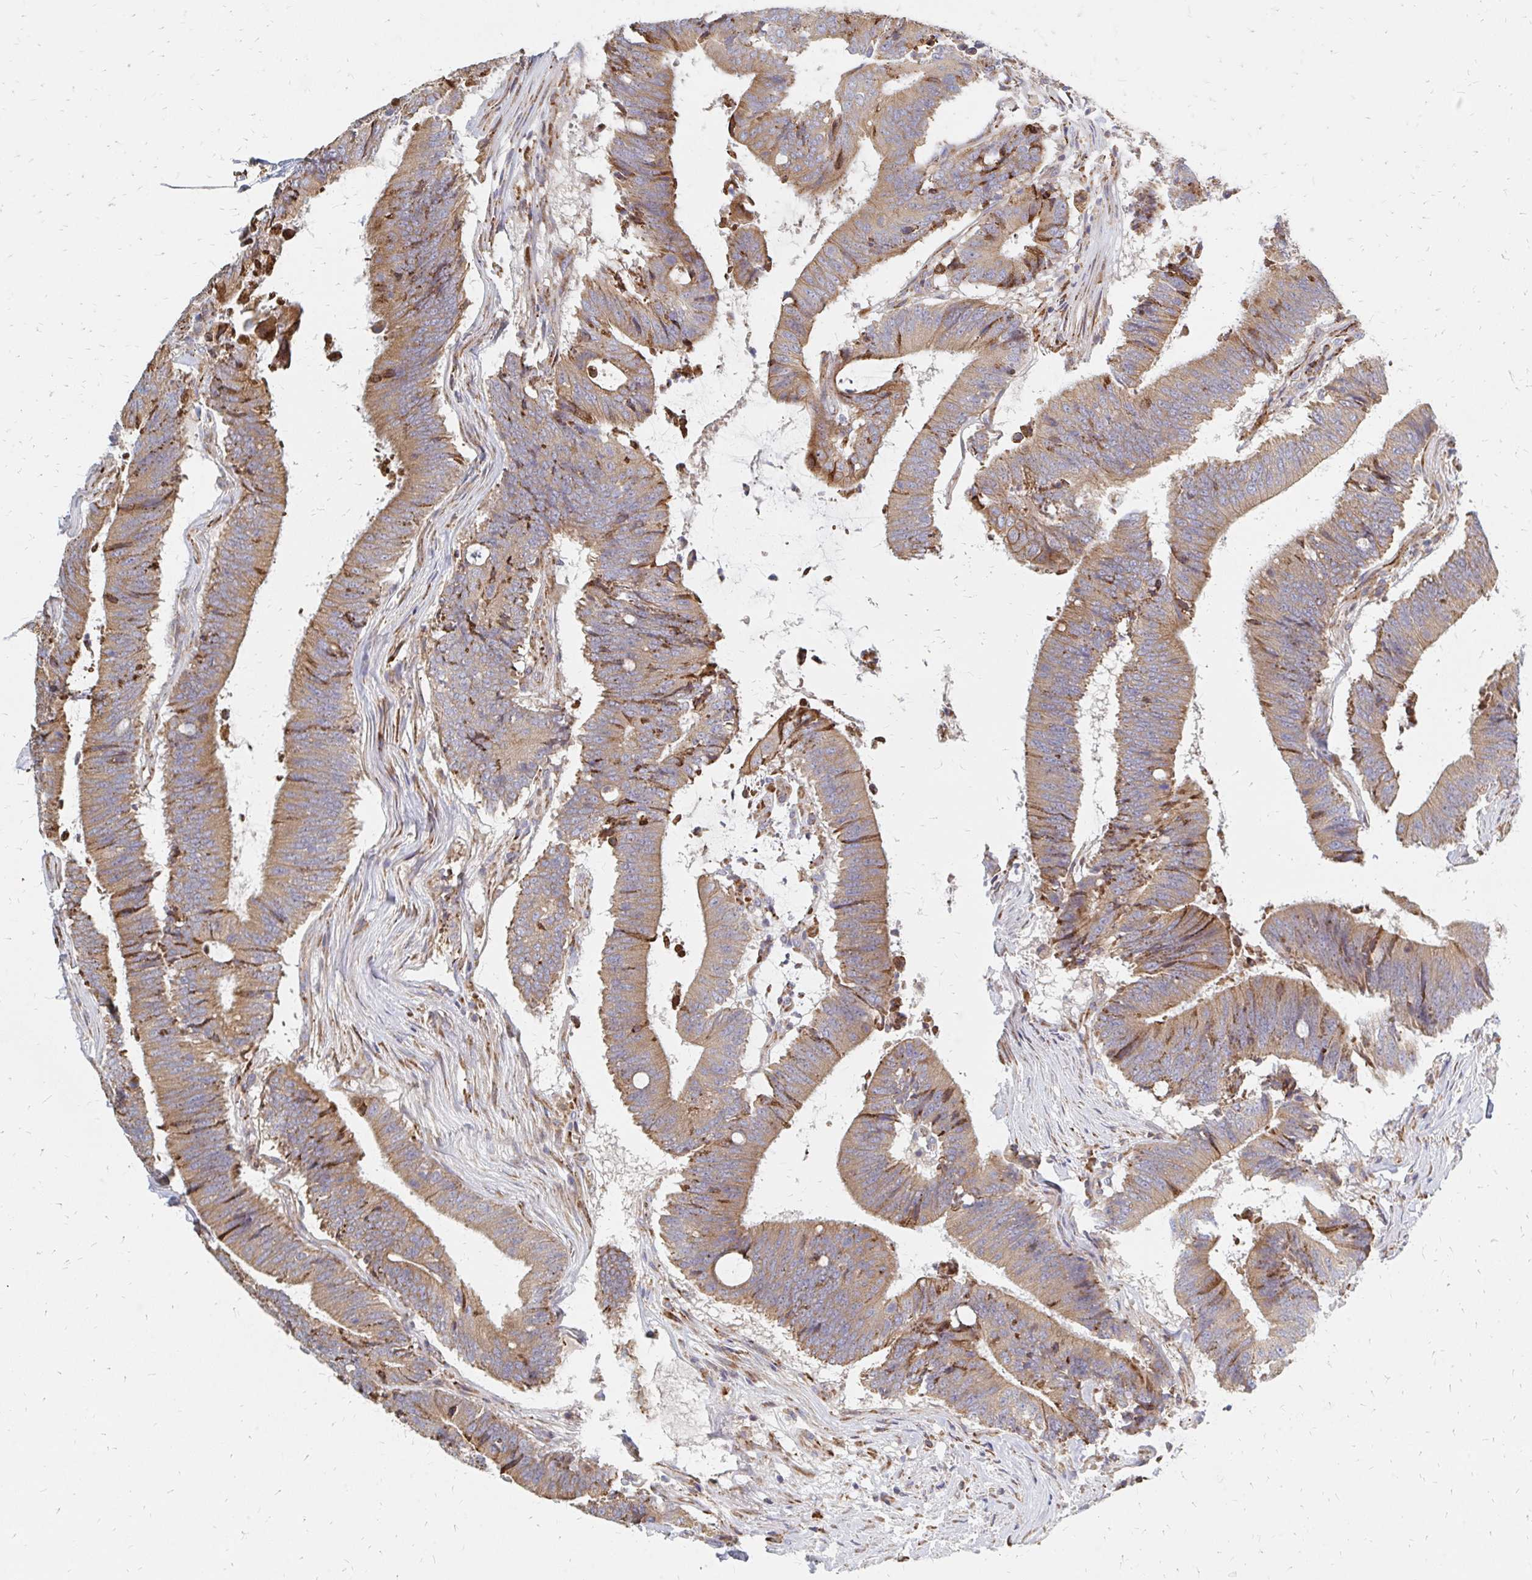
{"staining": {"intensity": "moderate", "quantity": ">75%", "location": "cytoplasmic/membranous"}, "tissue": "colorectal cancer", "cell_type": "Tumor cells", "image_type": "cancer", "snomed": [{"axis": "morphology", "description": "Adenocarcinoma, NOS"}, {"axis": "topography", "description": "Colon"}], "caption": "Immunohistochemical staining of human colorectal adenocarcinoma exhibits medium levels of moderate cytoplasmic/membranous positivity in approximately >75% of tumor cells. (Brightfield microscopy of DAB IHC at high magnification).", "gene": "PPP1R13L", "patient": {"sex": "female", "age": 43}}